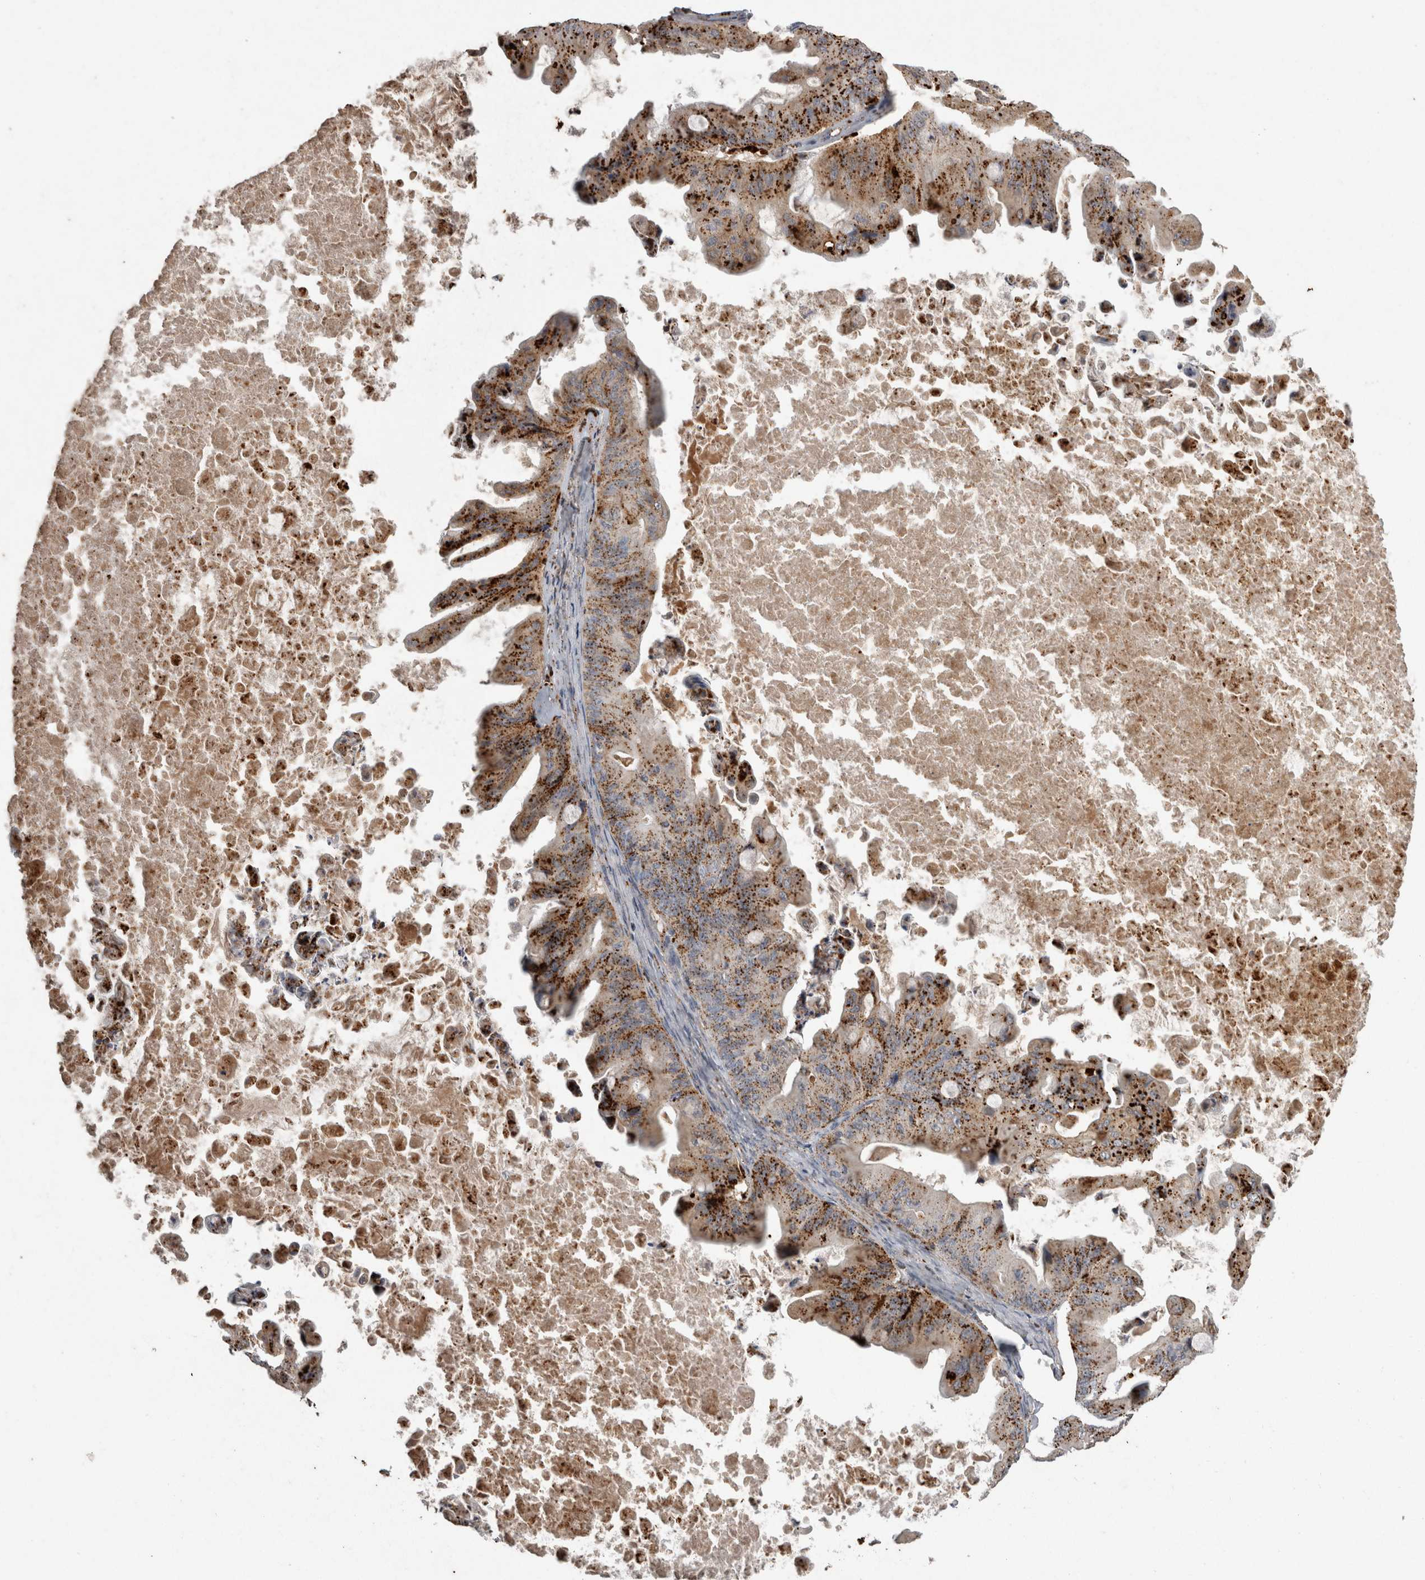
{"staining": {"intensity": "strong", "quantity": ">75%", "location": "cytoplasmic/membranous"}, "tissue": "ovarian cancer", "cell_type": "Tumor cells", "image_type": "cancer", "snomed": [{"axis": "morphology", "description": "Cystadenocarcinoma, mucinous, NOS"}, {"axis": "topography", "description": "Ovary"}], "caption": "There is high levels of strong cytoplasmic/membranous staining in tumor cells of mucinous cystadenocarcinoma (ovarian), as demonstrated by immunohistochemical staining (brown color).", "gene": "CTSZ", "patient": {"sex": "female", "age": 37}}